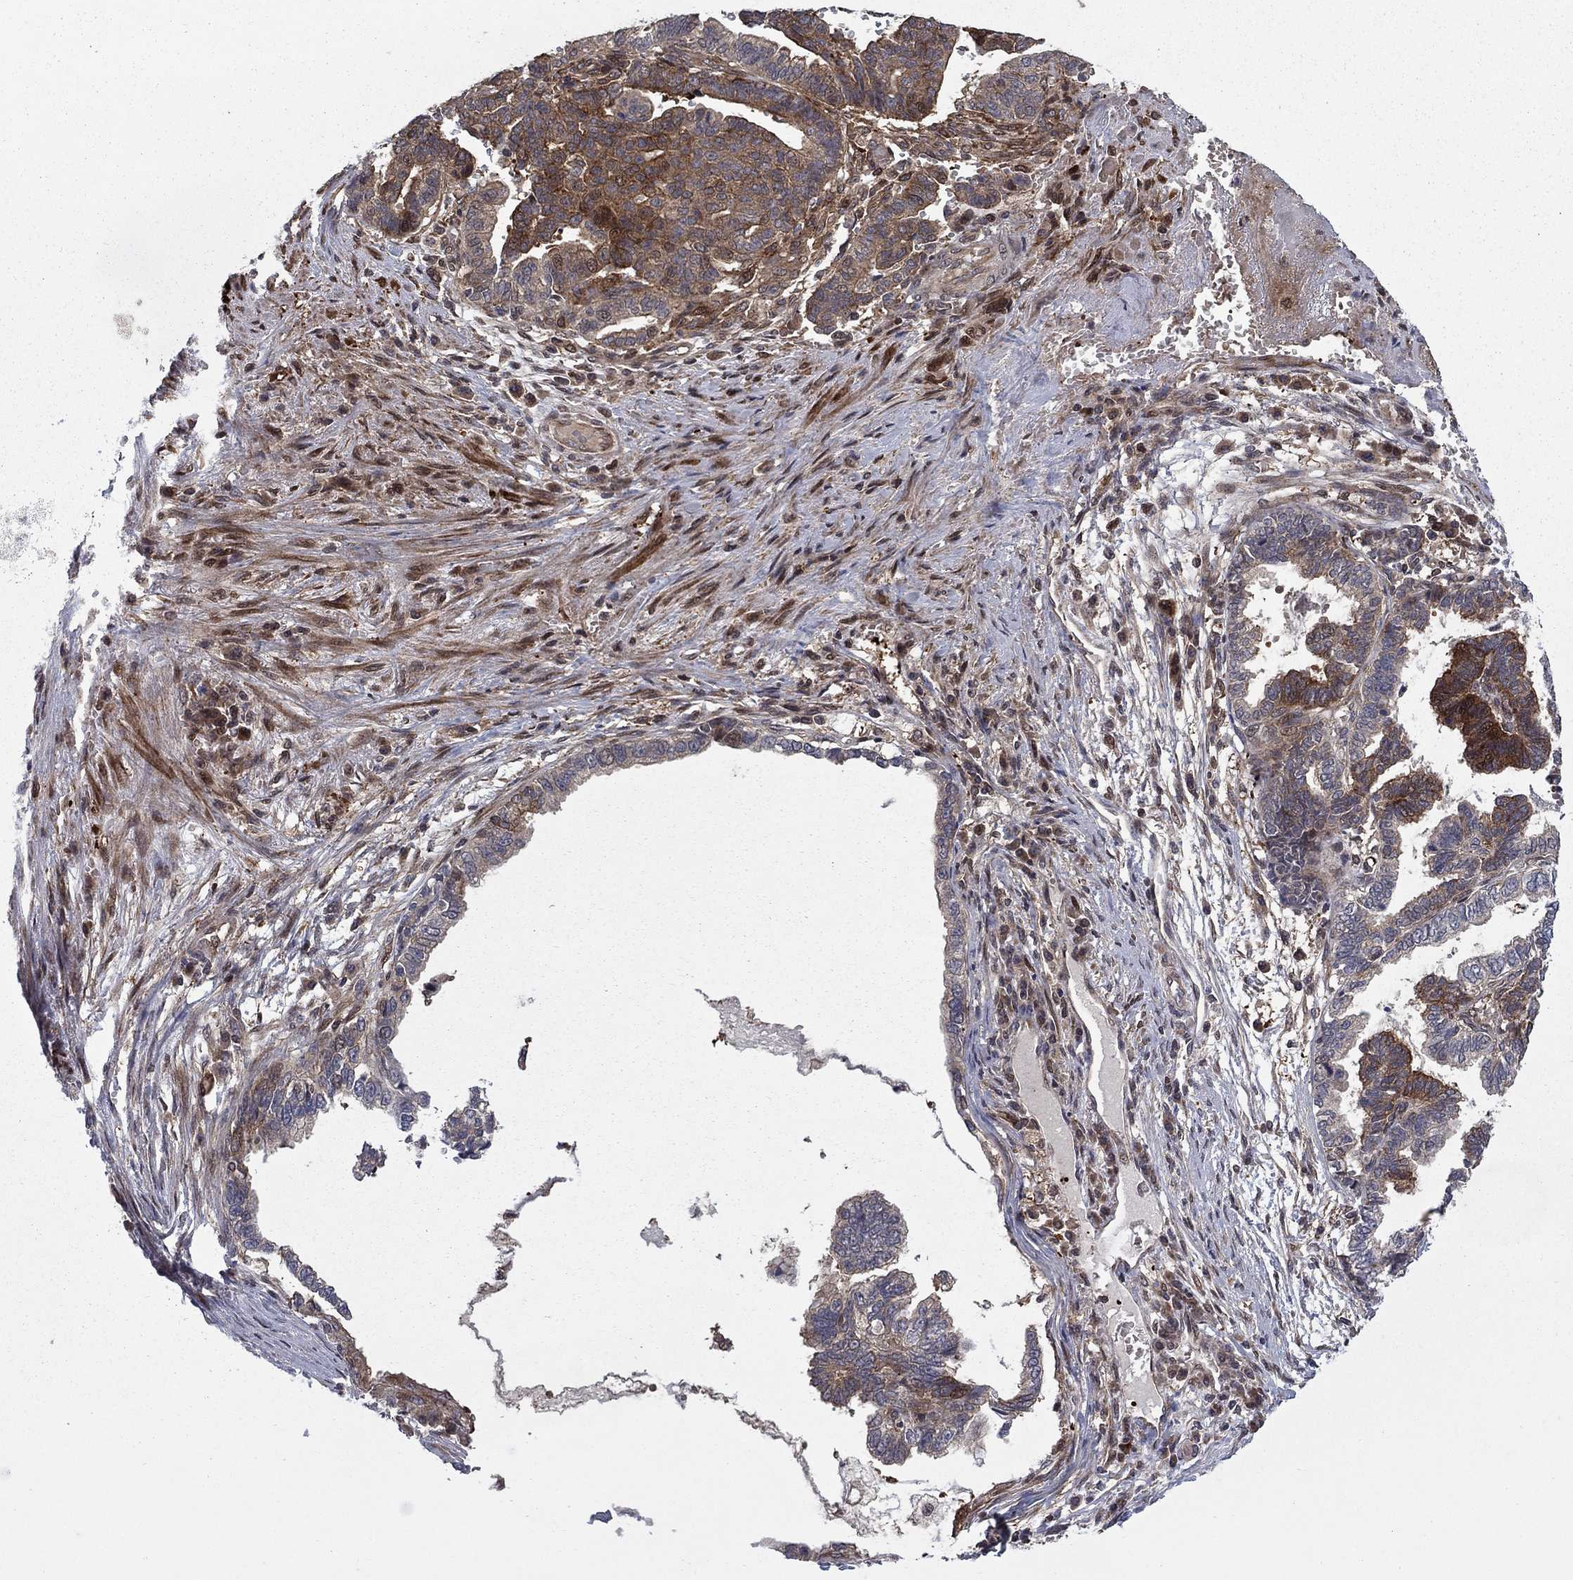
{"staining": {"intensity": "moderate", "quantity": "<25%", "location": "cytoplasmic/membranous"}, "tissue": "stomach cancer", "cell_type": "Tumor cells", "image_type": "cancer", "snomed": [{"axis": "morphology", "description": "Adenocarcinoma, NOS"}, {"axis": "topography", "description": "Stomach"}], "caption": "Protein staining exhibits moderate cytoplasmic/membranous staining in about <25% of tumor cells in adenocarcinoma (stomach).", "gene": "HDAC4", "patient": {"sex": "male", "age": 83}}